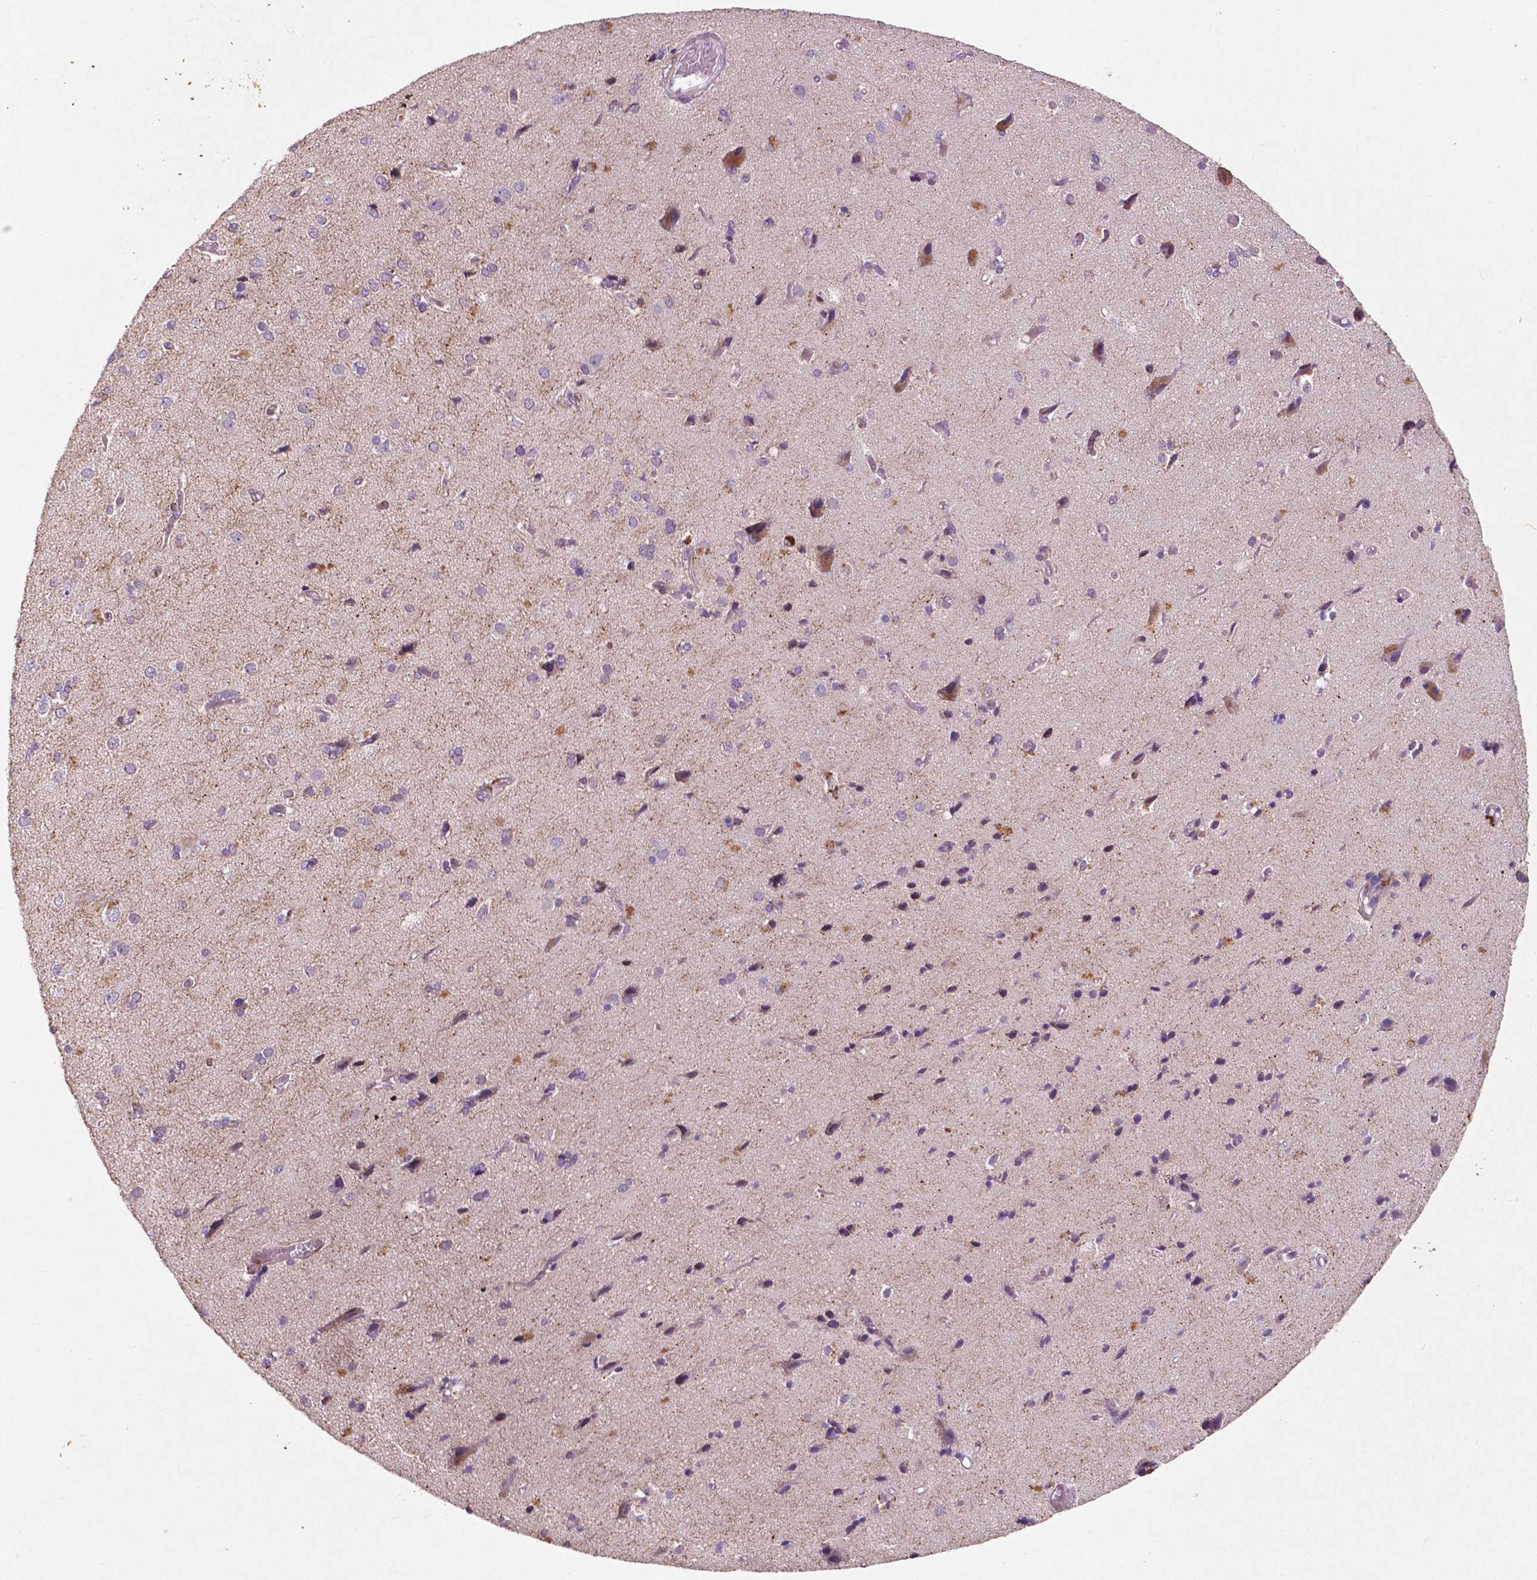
{"staining": {"intensity": "weak", "quantity": "25%-75%", "location": "cytoplasmic/membranous"}, "tissue": "cerebral cortex", "cell_type": "Endothelial cells", "image_type": "normal", "snomed": [{"axis": "morphology", "description": "Normal tissue, NOS"}, {"axis": "morphology", "description": "Glioma, malignant, High grade"}, {"axis": "topography", "description": "Cerebral cortex"}], "caption": "Human cerebral cortex stained with a brown dye exhibits weak cytoplasmic/membranous positive expression in approximately 25%-75% of endothelial cells.", "gene": "GPR37", "patient": {"sex": "male", "age": 71}}